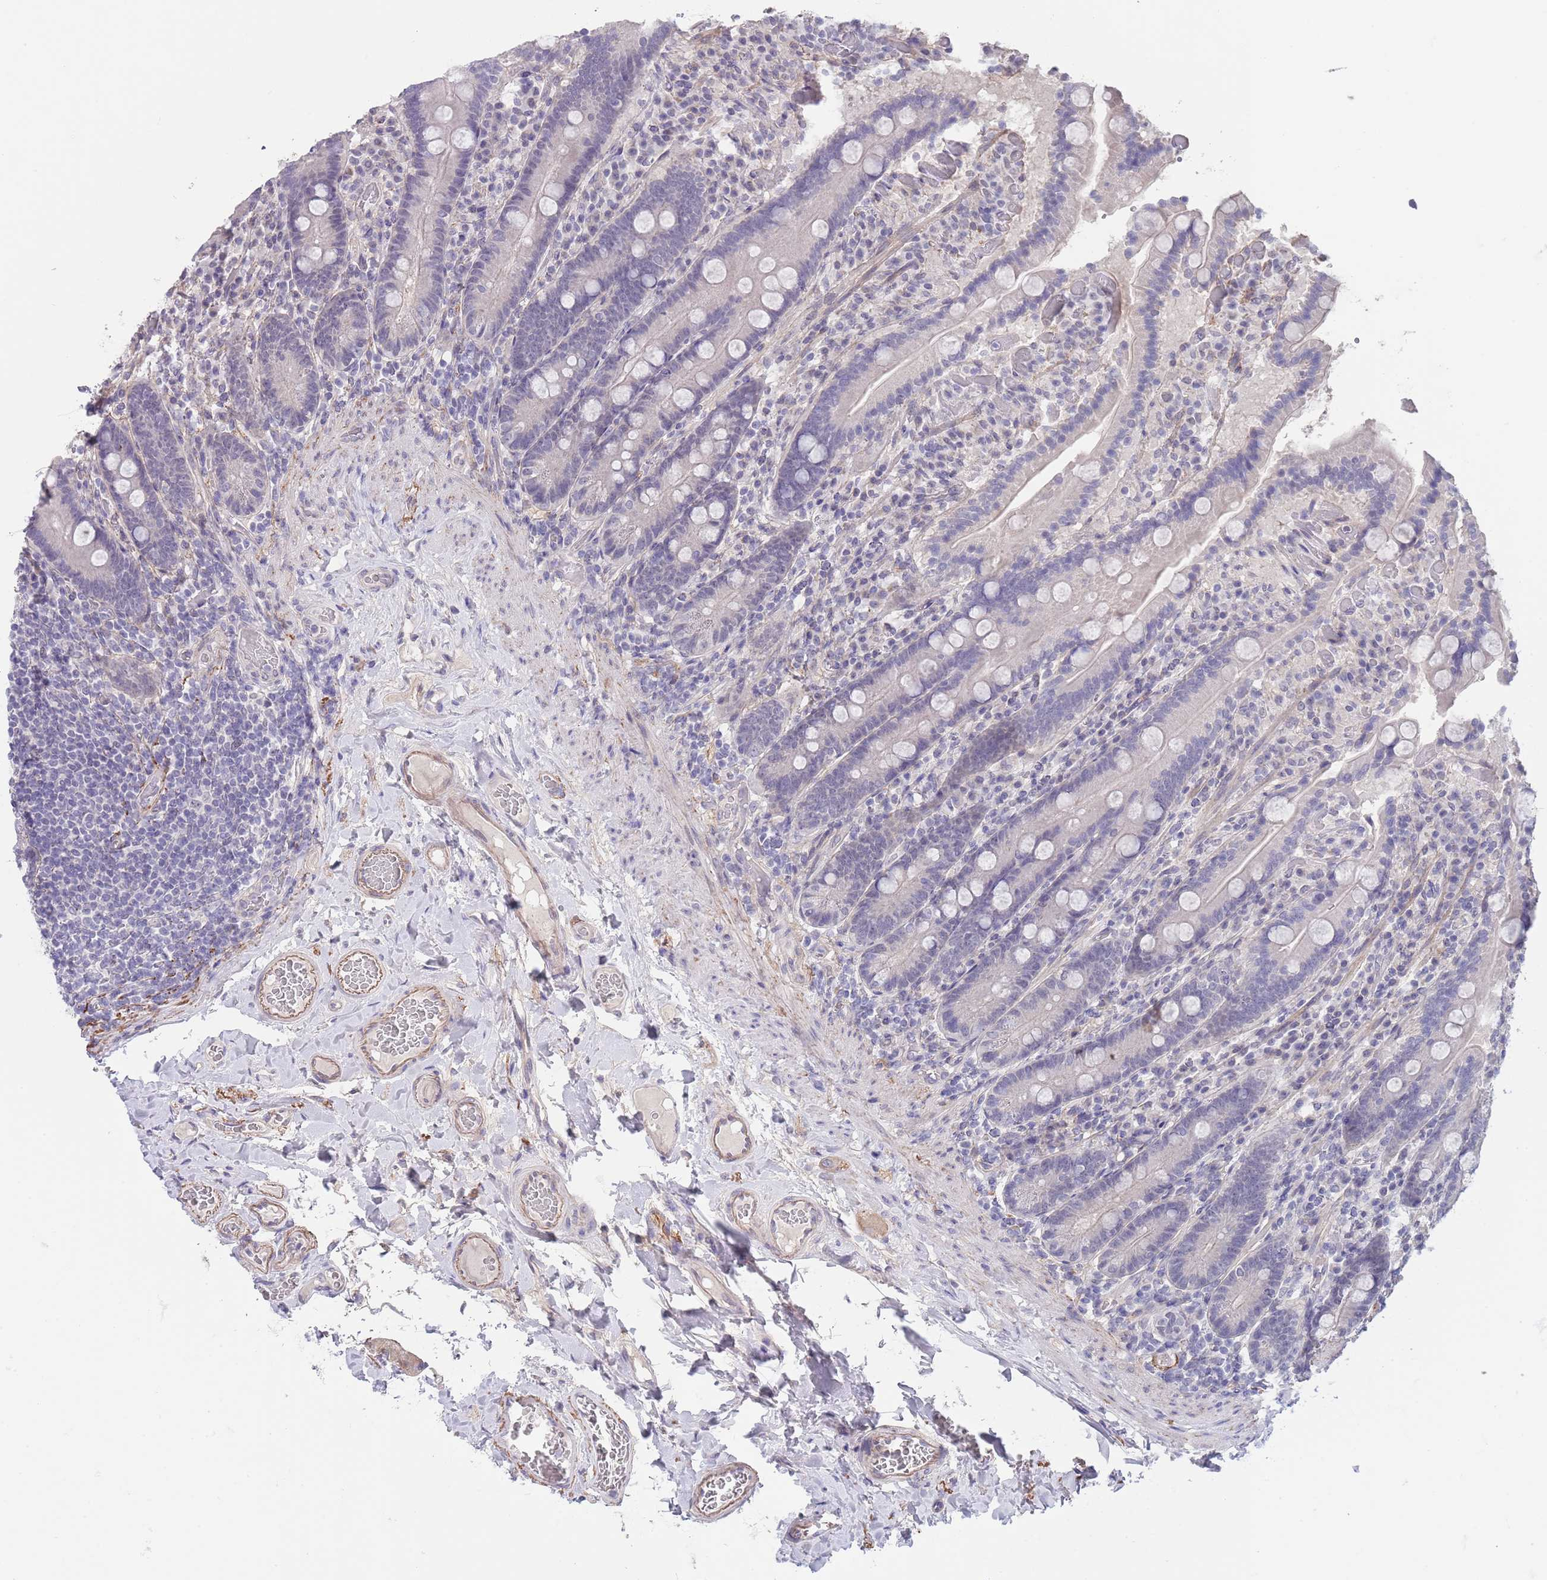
{"staining": {"intensity": "negative", "quantity": "none", "location": "none"}, "tissue": "duodenum", "cell_type": "Glandular cells", "image_type": "normal", "snomed": [{"axis": "morphology", "description": "Normal tissue, NOS"}, {"axis": "topography", "description": "Duodenum"}], "caption": "This is an immunohistochemistry histopathology image of benign human duodenum. There is no positivity in glandular cells.", "gene": "RNF169", "patient": {"sex": "female", "age": 62}}